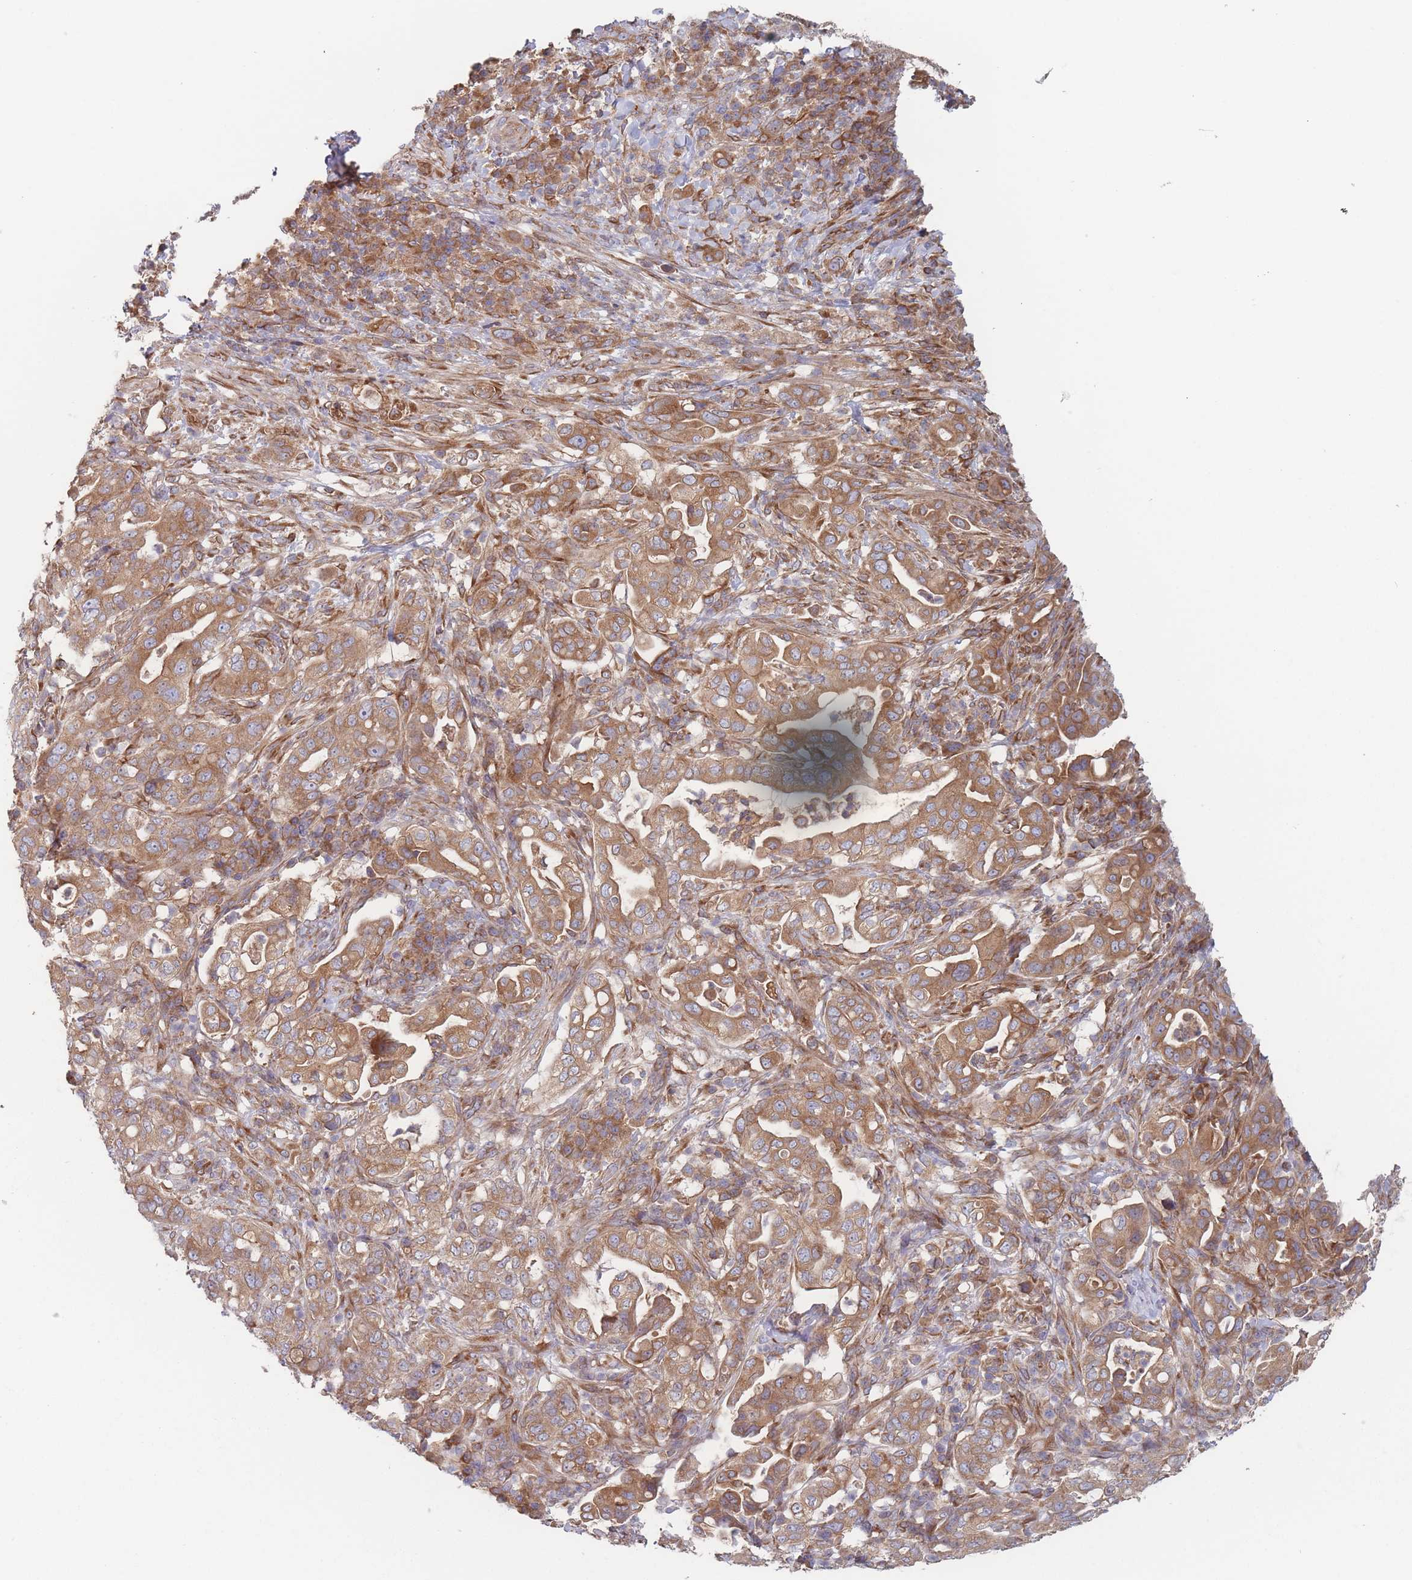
{"staining": {"intensity": "moderate", "quantity": ">75%", "location": "cytoplasmic/membranous"}, "tissue": "pancreatic cancer", "cell_type": "Tumor cells", "image_type": "cancer", "snomed": [{"axis": "morphology", "description": "Normal tissue, NOS"}, {"axis": "morphology", "description": "Adenocarcinoma, NOS"}, {"axis": "topography", "description": "Lymph node"}, {"axis": "topography", "description": "Pancreas"}], "caption": "Immunohistochemical staining of human pancreatic cancer demonstrates moderate cytoplasmic/membranous protein positivity in about >75% of tumor cells. (DAB (3,3'-diaminobenzidine) IHC with brightfield microscopy, high magnification).", "gene": "KDSR", "patient": {"sex": "female", "age": 67}}